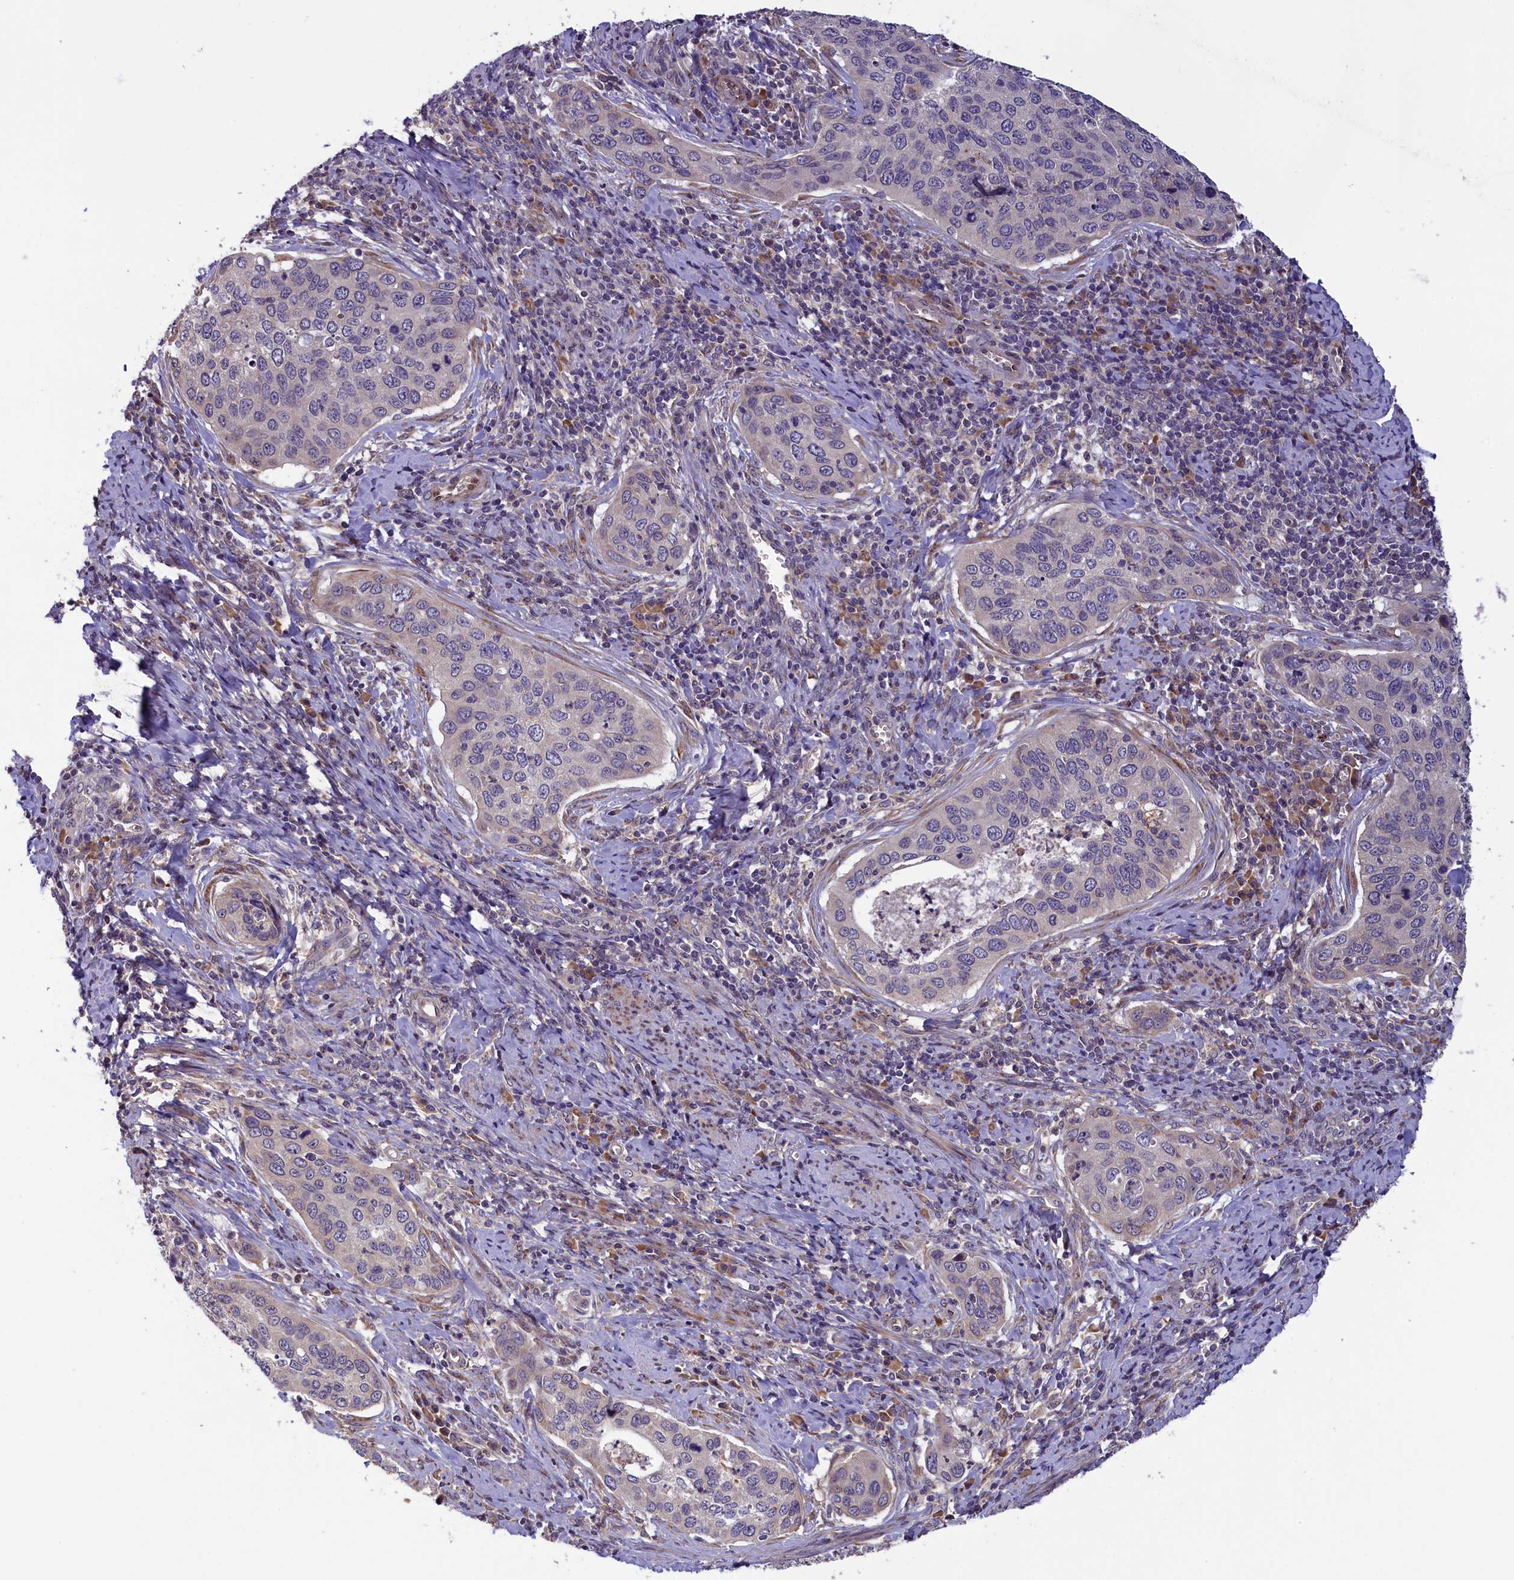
{"staining": {"intensity": "negative", "quantity": "none", "location": "none"}, "tissue": "cervical cancer", "cell_type": "Tumor cells", "image_type": "cancer", "snomed": [{"axis": "morphology", "description": "Squamous cell carcinoma, NOS"}, {"axis": "topography", "description": "Cervix"}], "caption": "Tumor cells show no significant positivity in cervical cancer.", "gene": "CCDC9B", "patient": {"sex": "female", "age": 53}}